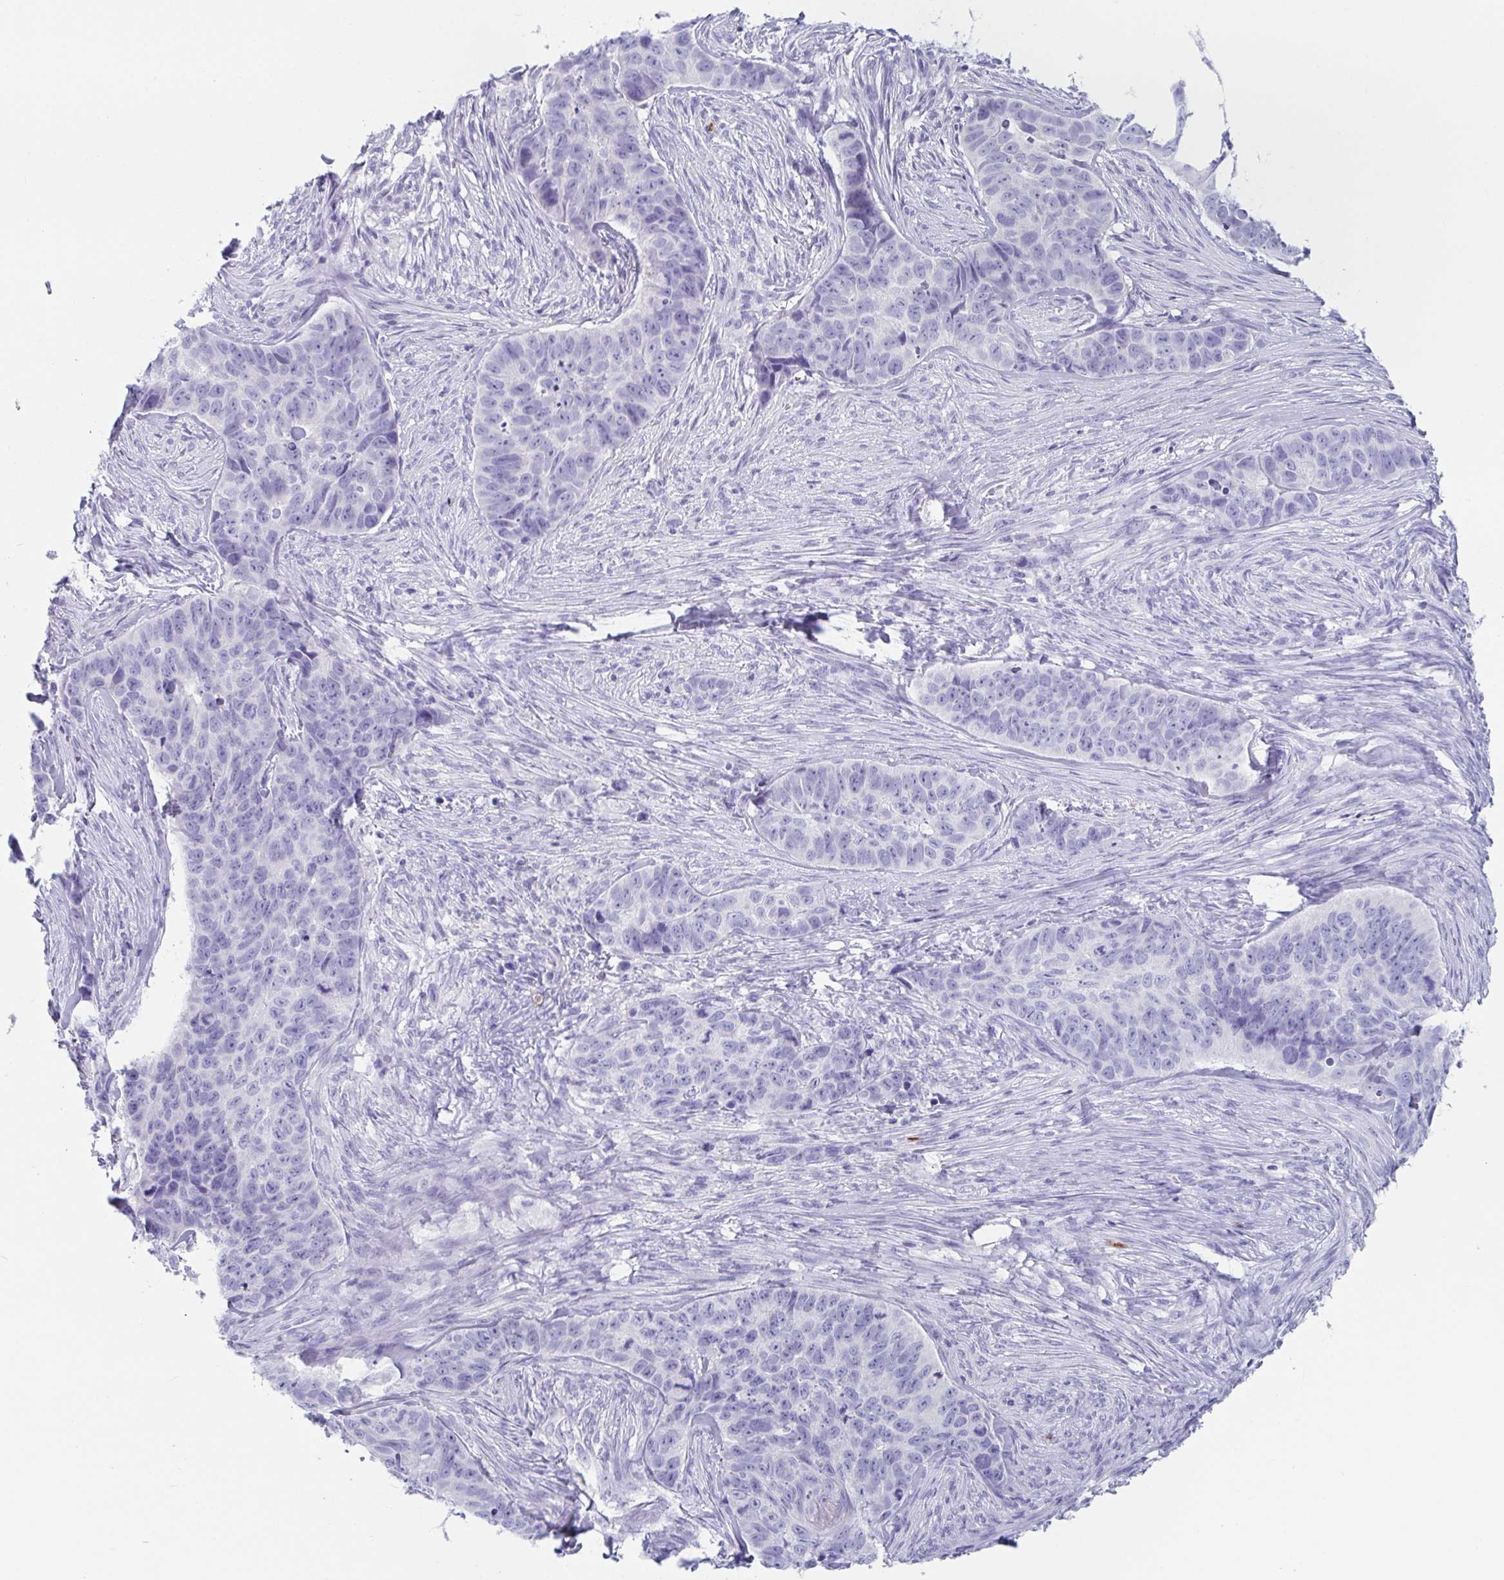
{"staining": {"intensity": "negative", "quantity": "none", "location": "none"}, "tissue": "skin cancer", "cell_type": "Tumor cells", "image_type": "cancer", "snomed": [{"axis": "morphology", "description": "Basal cell carcinoma"}, {"axis": "topography", "description": "Skin"}], "caption": "IHC image of human skin cancer (basal cell carcinoma) stained for a protein (brown), which exhibits no staining in tumor cells.", "gene": "PLA2G1B", "patient": {"sex": "female", "age": 82}}